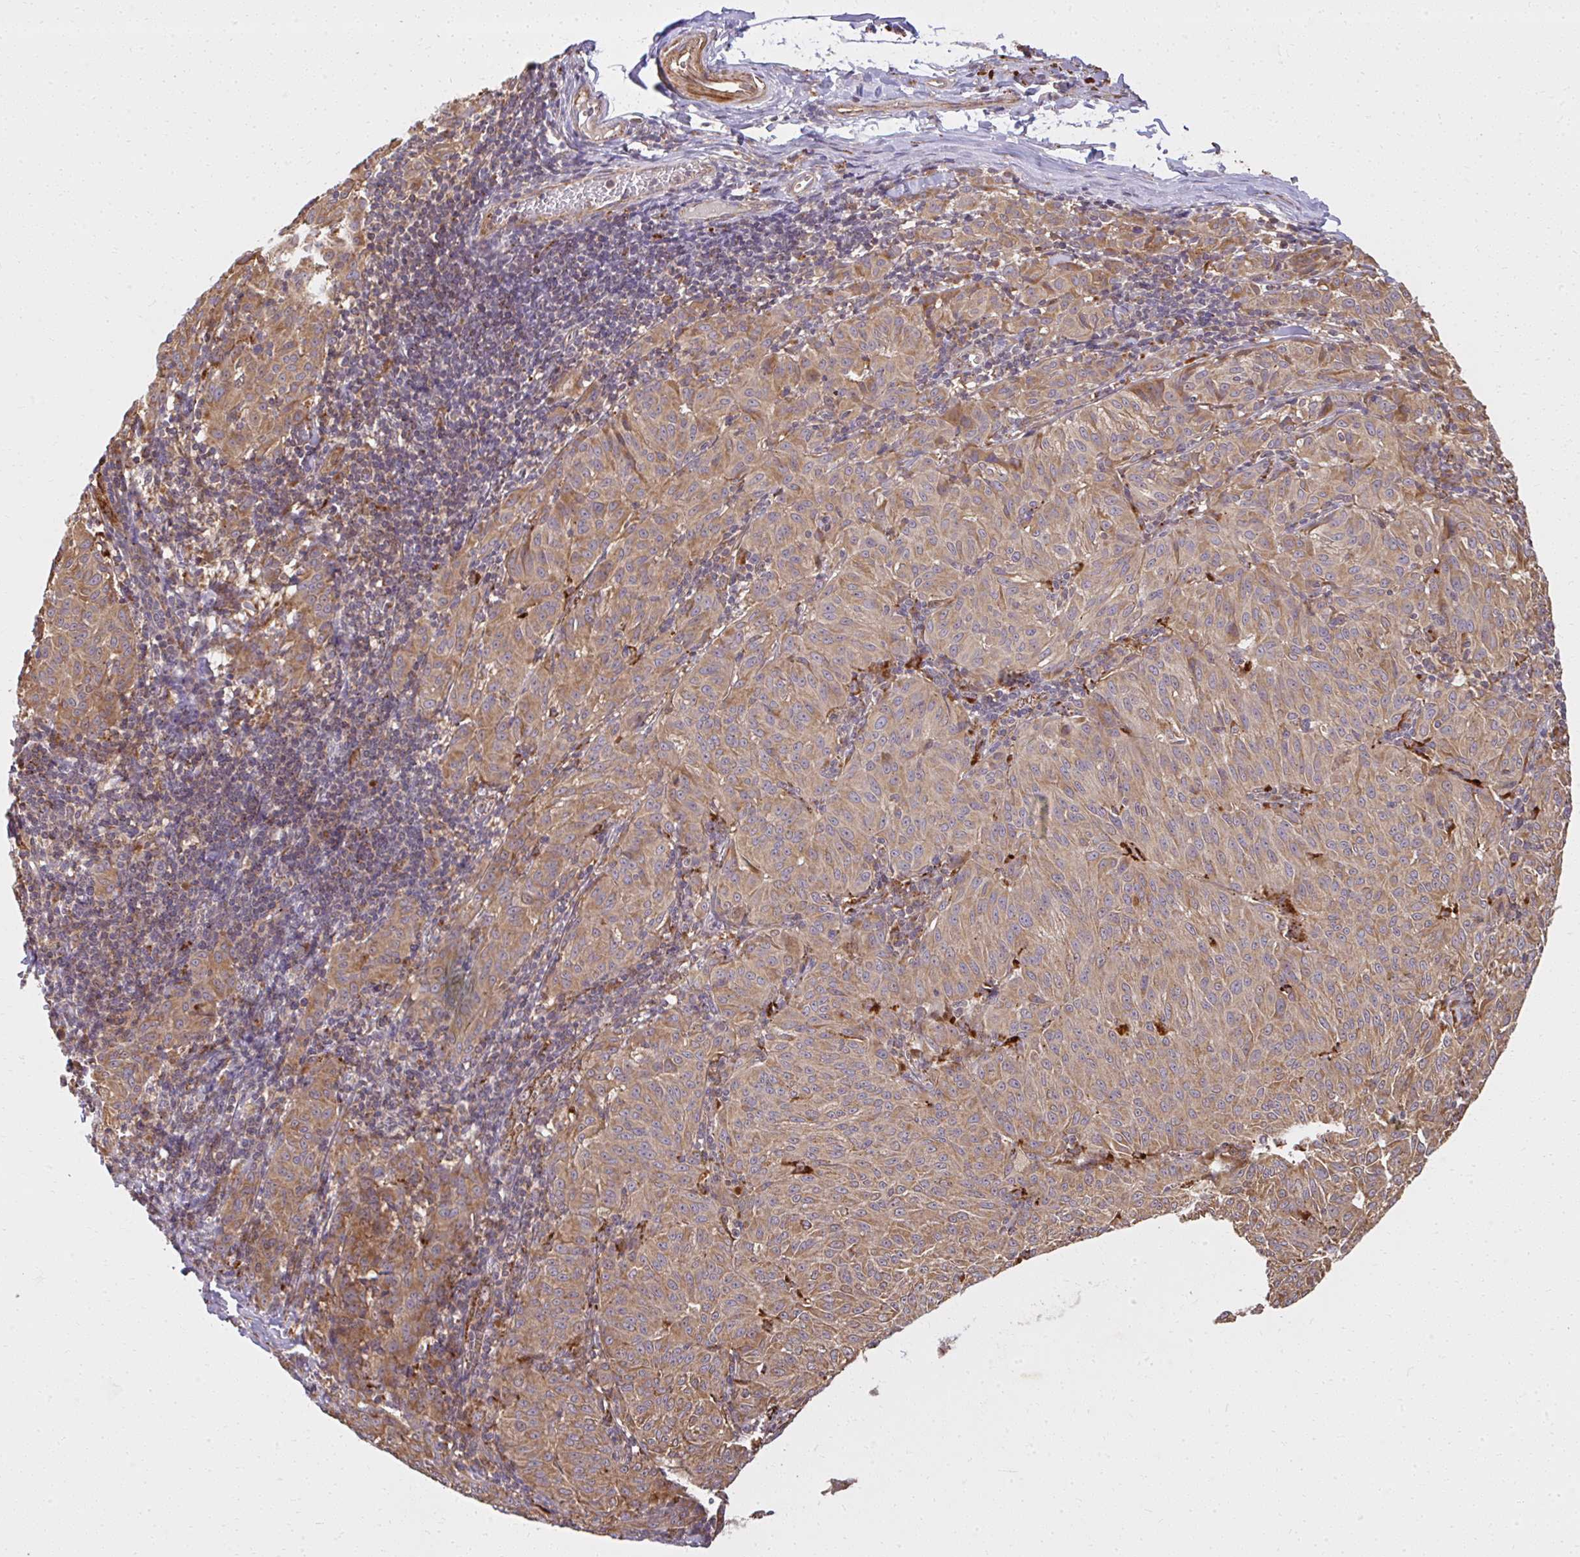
{"staining": {"intensity": "weak", "quantity": ">75%", "location": "cytoplasmic/membranous"}, "tissue": "melanoma", "cell_type": "Tumor cells", "image_type": "cancer", "snomed": [{"axis": "morphology", "description": "Malignant melanoma, NOS"}, {"axis": "topography", "description": "Skin"}], "caption": "The photomicrograph reveals staining of malignant melanoma, revealing weak cytoplasmic/membranous protein positivity (brown color) within tumor cells.", "gene": "GNS", "patient": {"sex": "female", "age": 72}}